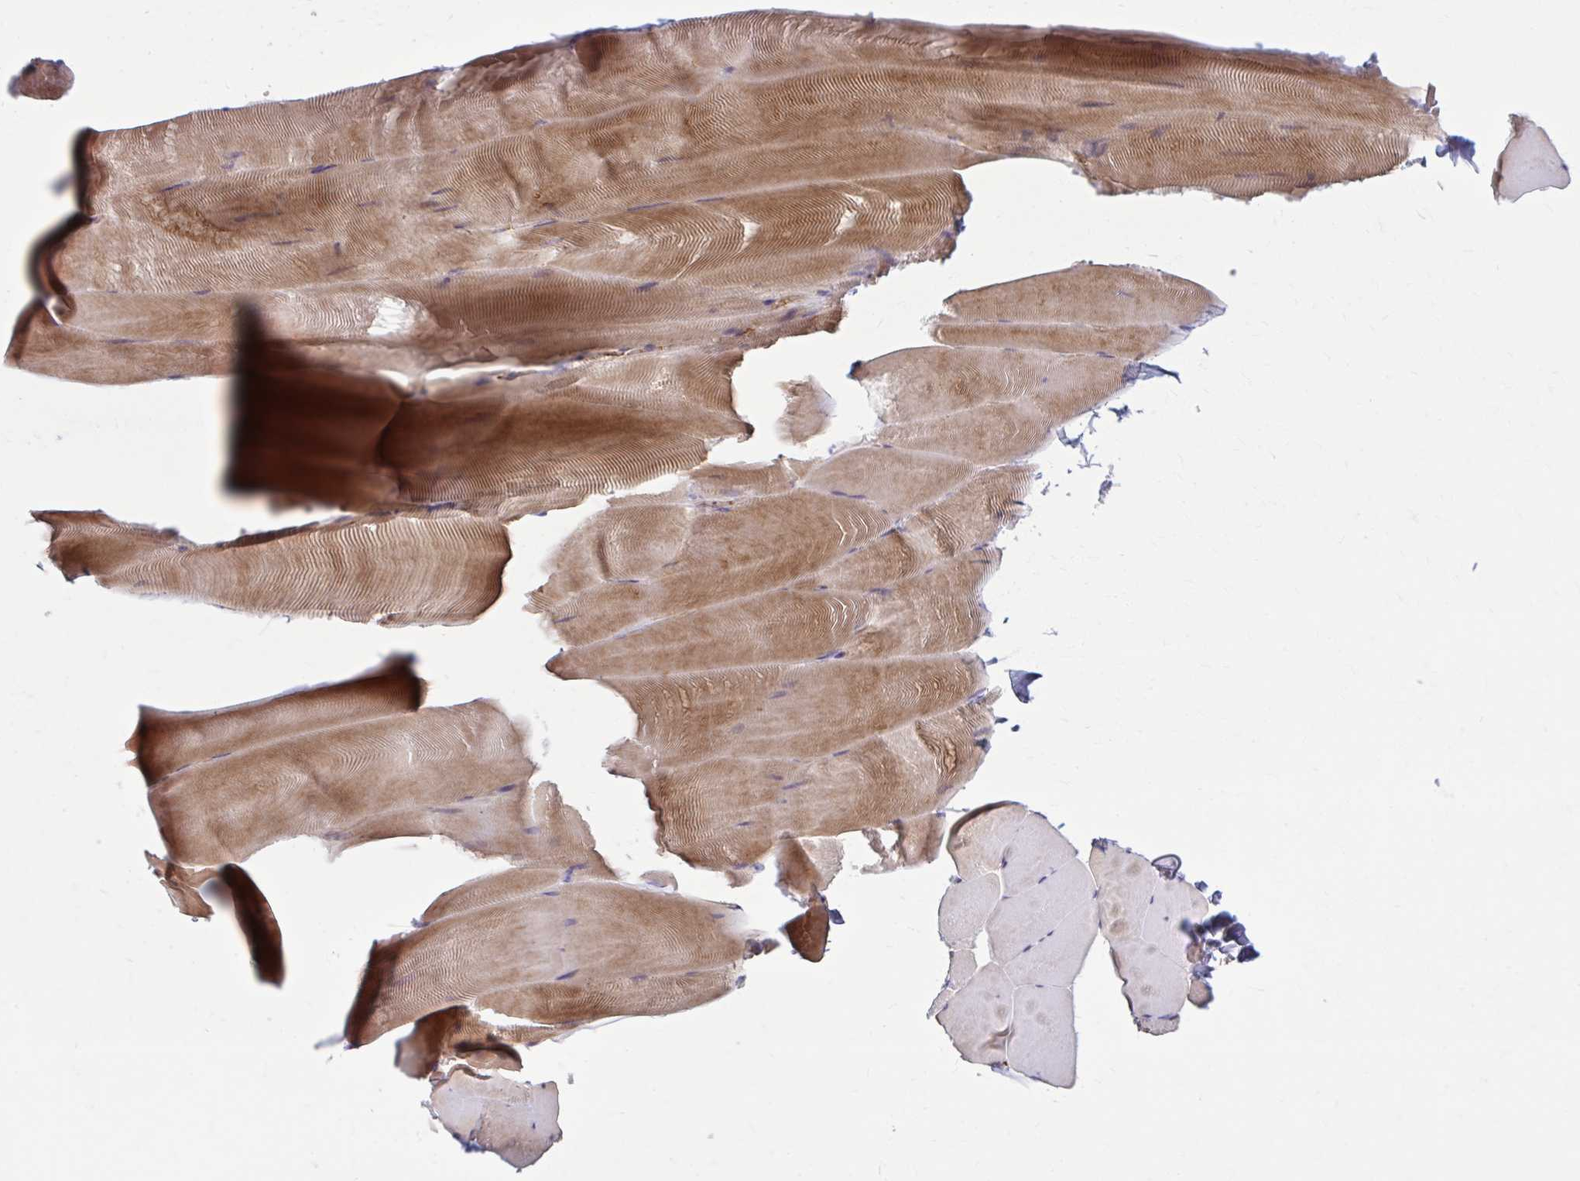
{"staining": {"intensity": "moderate", "quantity": "<25%", "location": "cytoplasmic/membranous"}, "tissue": "skeletal muscle", "cell_type": "Myocytes", "image_type": "normal", "snomed": [{"axis": "morphology", "description": "Normal tissue, NOS"}, {"axis": "topography", "description": "Skeletal muscle"}], "caption": "Myocytes display low levels of moderate cytoplasmic/membranous staining in approximately <25% of cells in normal human skeletal muscle. (brown staining indicates protein expression, while blue staining denotes nuclei).", "gene": "SNF8", "patient": {"sex": "female", "age": 64}}